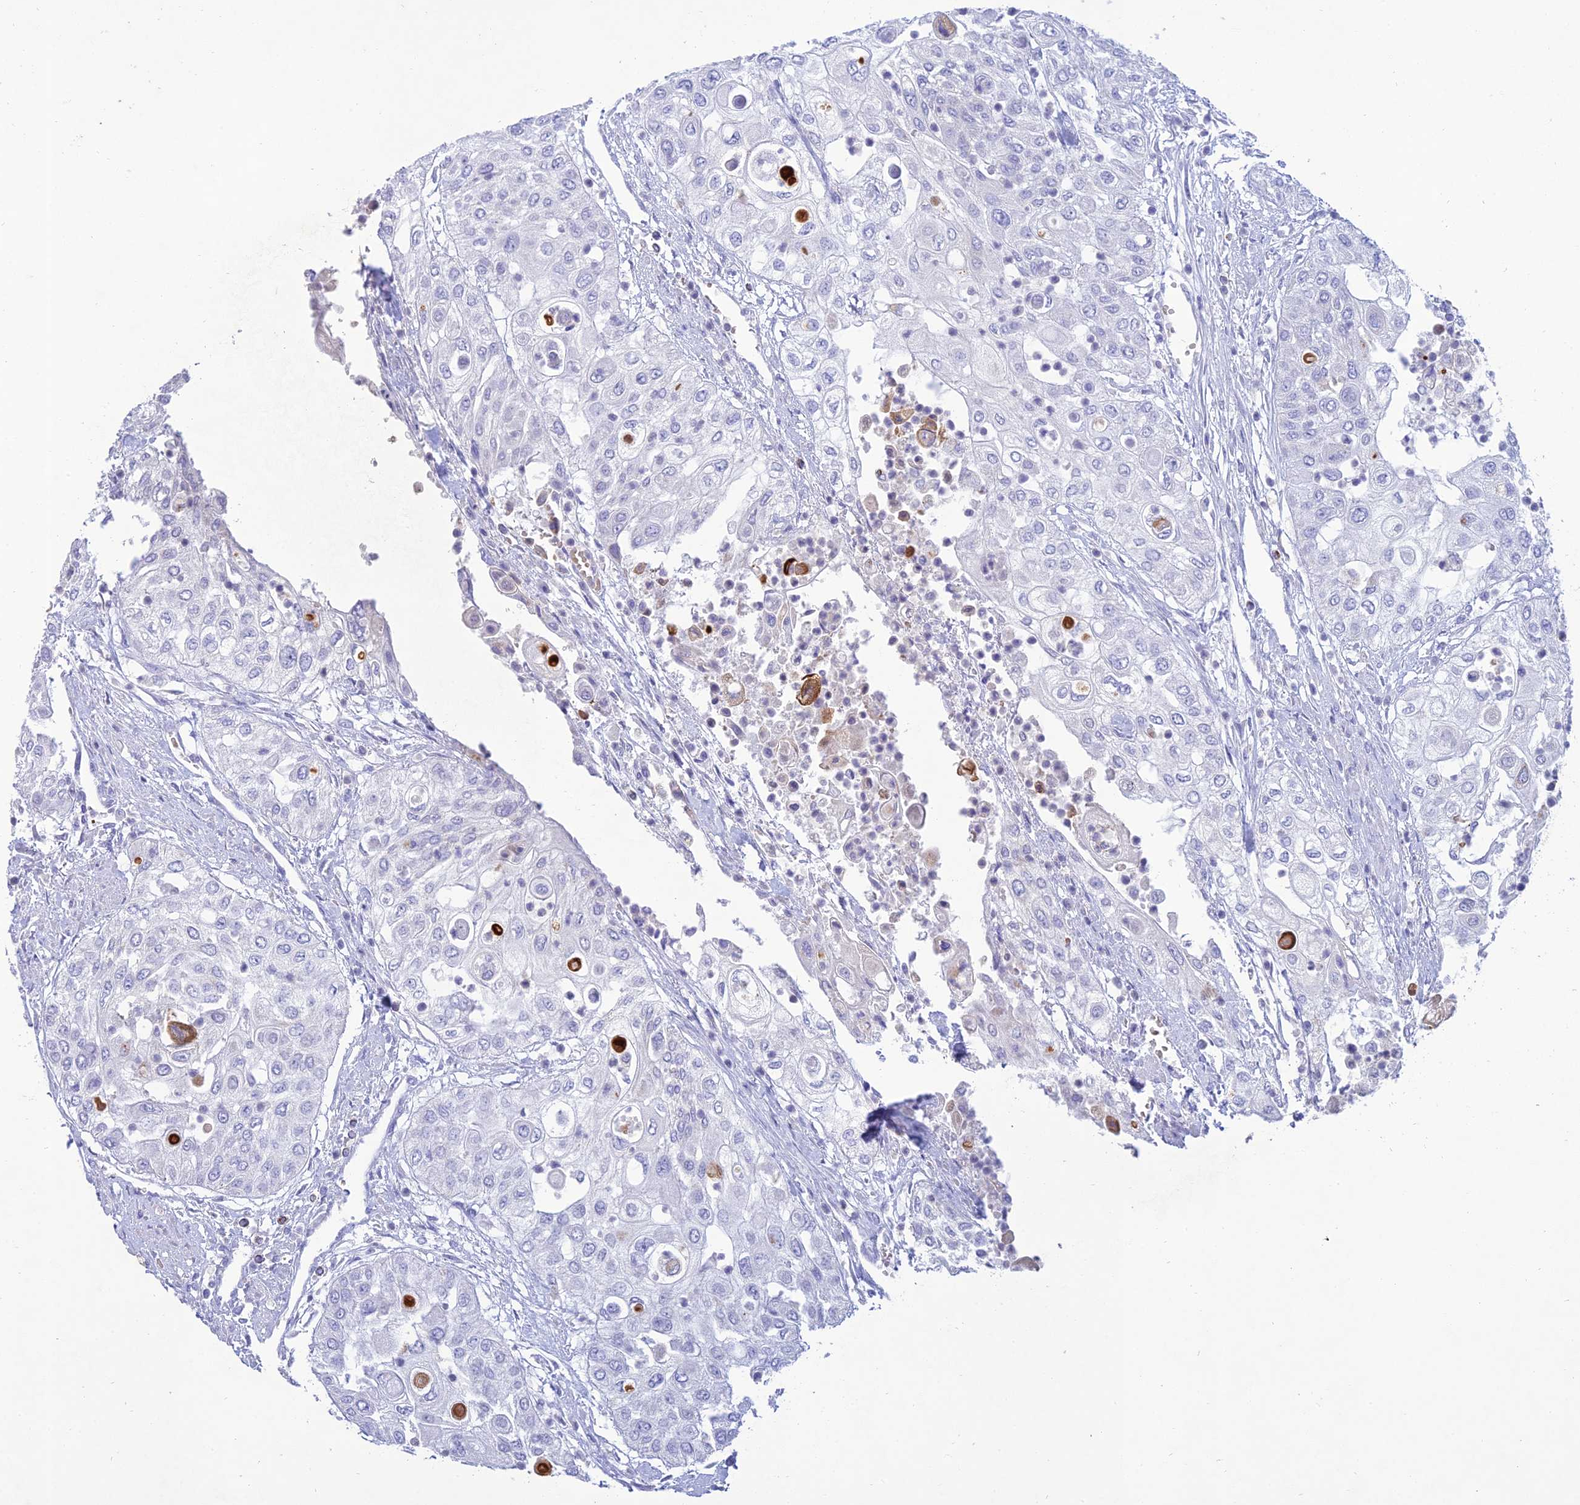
{"staining": {"intensity": "negative", "quantity": "none", "location": "none"}, "tissue": "urothelial cancer", "cell_type": "Tumor cells", "image_type": "cancer", "snomed": [{"axis": "morphology", "description": "Urothelial carcinoma, High grade"}, {"axis": "topography", "description": "Urinary bladder"}], "caption": "IHC histopathology image of human urothelial cancer stained for a protein (brown), which reveals no positivity in tumor cells. Nuclei are stained in blue.", "gene": "MAL2", "patient": {"sex": "female", "age": 79}}